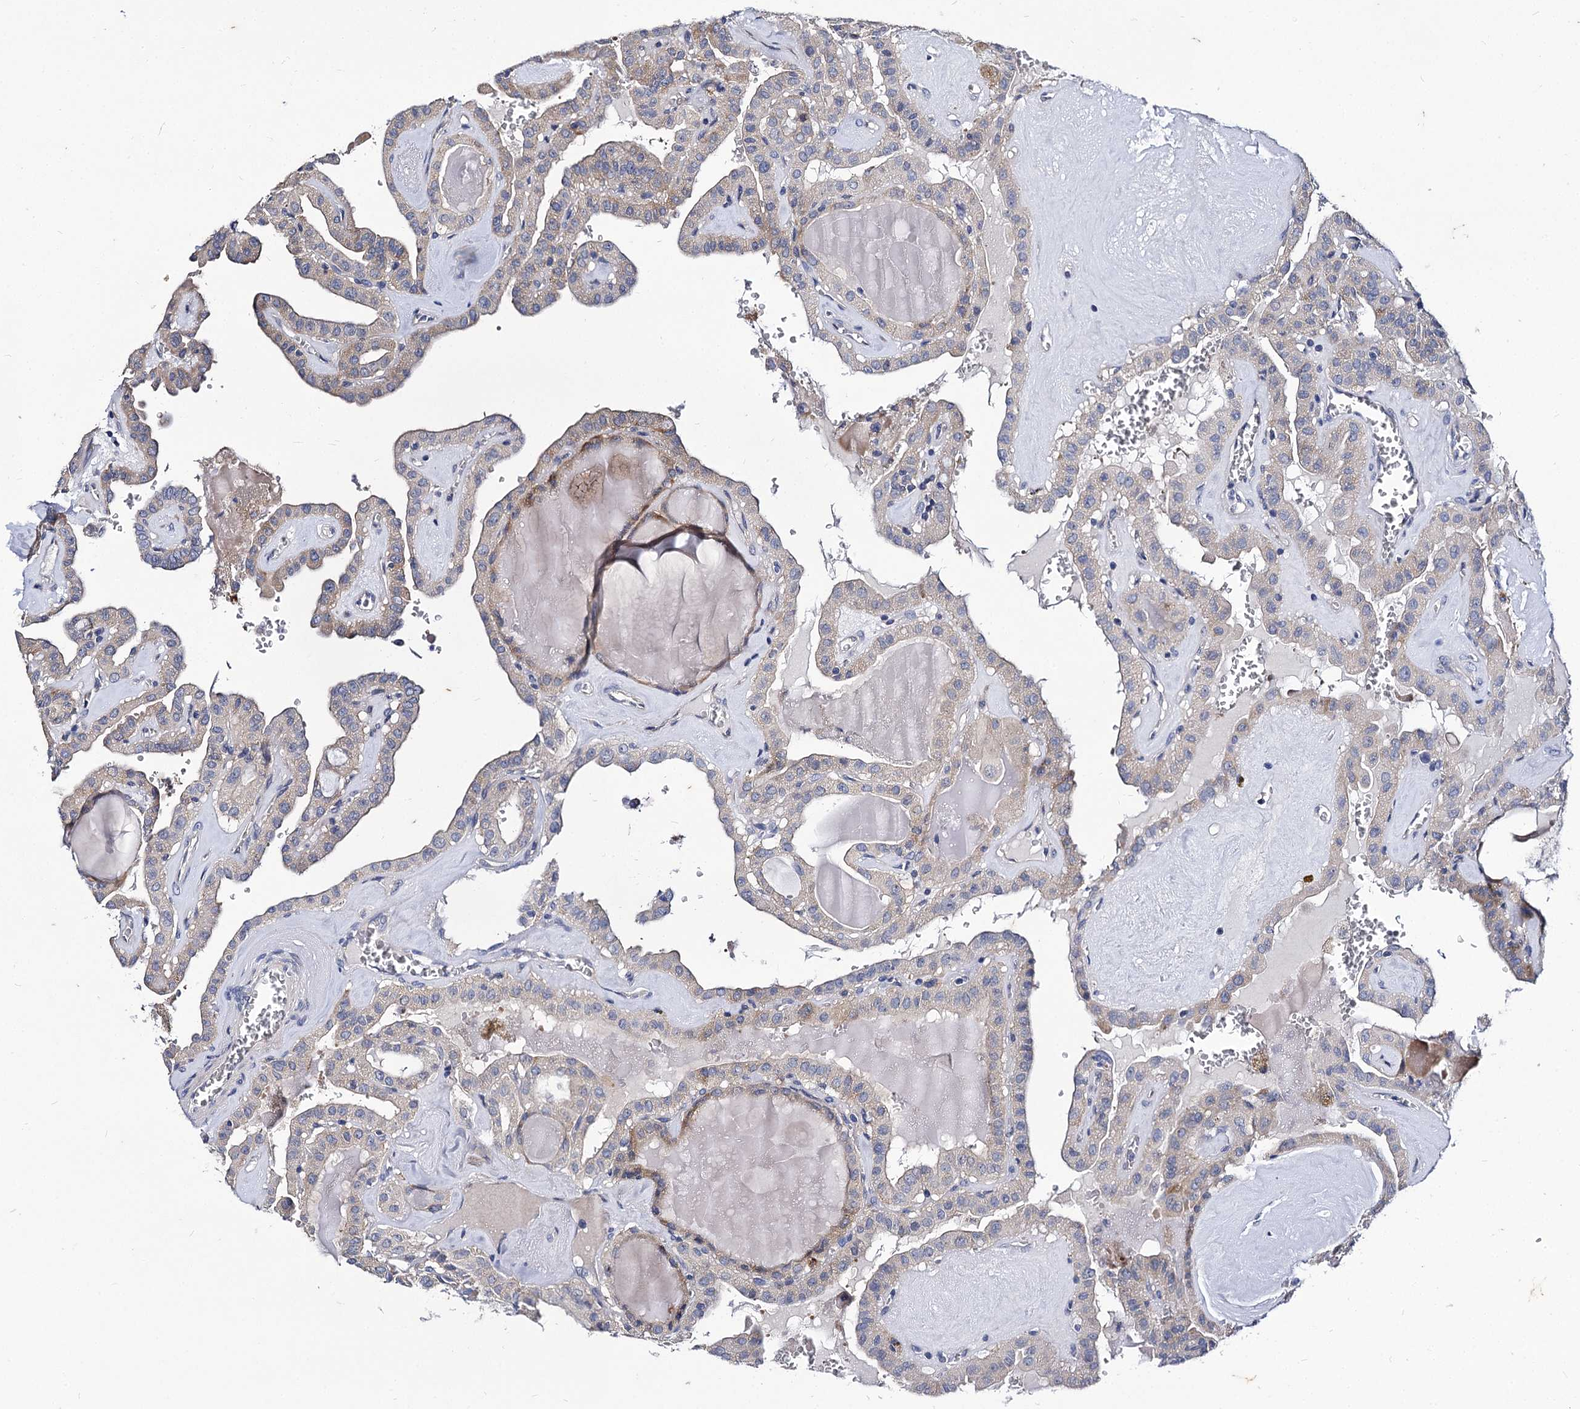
{"staining": {"intensity": "negative", "quantity": "none", "location": "none"}, "tissue": "thyroid cancer", "cell_type": "Tumor cells", "image_type": "cancer", "snomed": [{"axis": "morphology", "description": "Papillary adenocarcinoma, NOS"}, {"axis": "topography", "description": "Thyroid gland"}], "caption": "Tumor cells show no significant staining in papillary adenocarcinoma (thyroid). (DAB (3,3'-diaminobenzidine) immunohistochemistry (IHC) with hematoxylin counter stain).", "gene": "PANX2", "patient": {"sex": "male", "age": 52}}